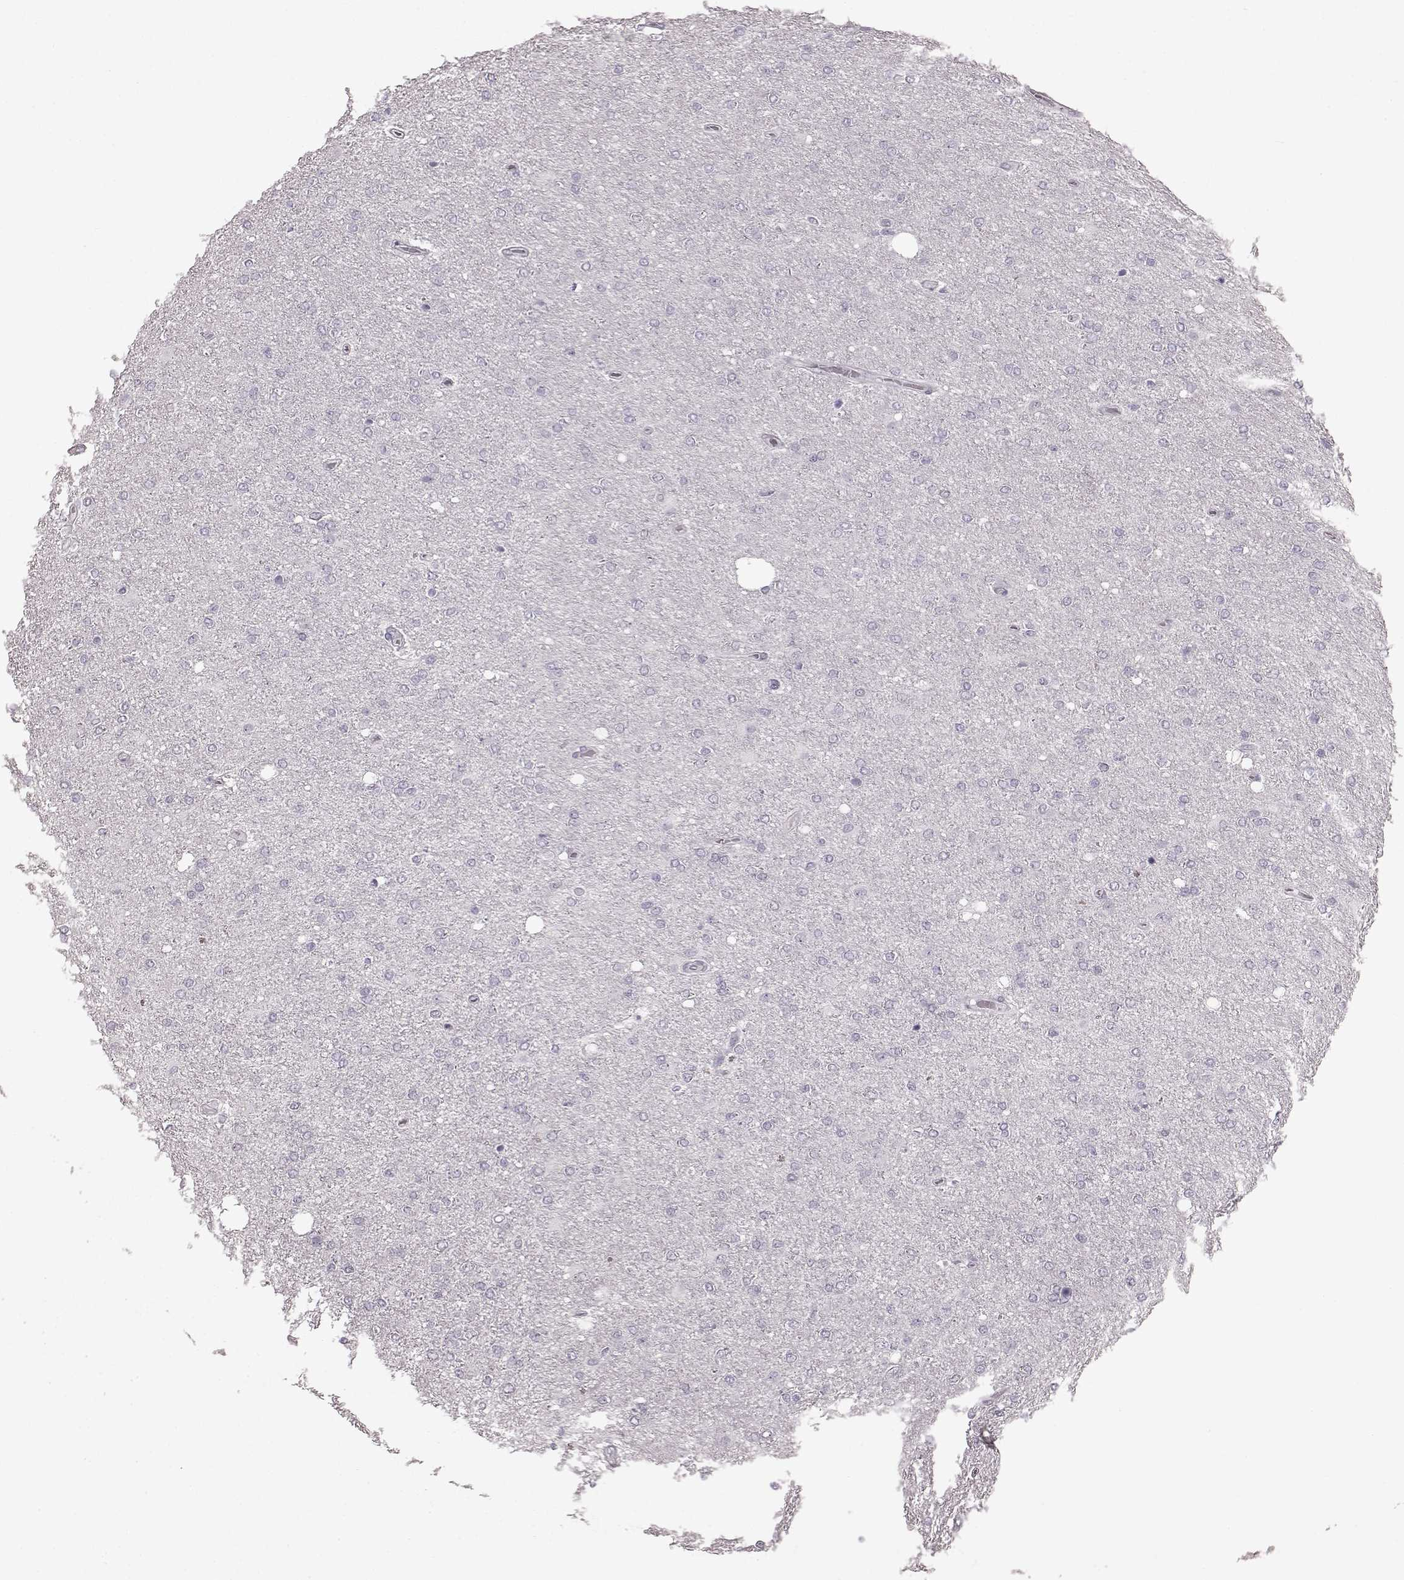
{"staining": {"intensity": "negative", "quantity": "none", "location": "none"}, "tissue": "glioma", "cell_type": "Tumor cells", "image_type": "cancer", "snomed": [{"axis": "morphology", "description": "Glioma, malignant, High grade"}, {"axis": "topography", "description": "Cerebral cortex"}], "caption": "Immunohistochemical staining of human glioma reveals no significant positivity in tumor cells. Brightfield microscopy of immunohistochemistry stained with DAB (3,3'-diaminobenzidine) (brown) and hematoxylin (blue), captured at high magnification.", "gene": "PRPH2", "patient": {"sex": "male", "age": 70}}